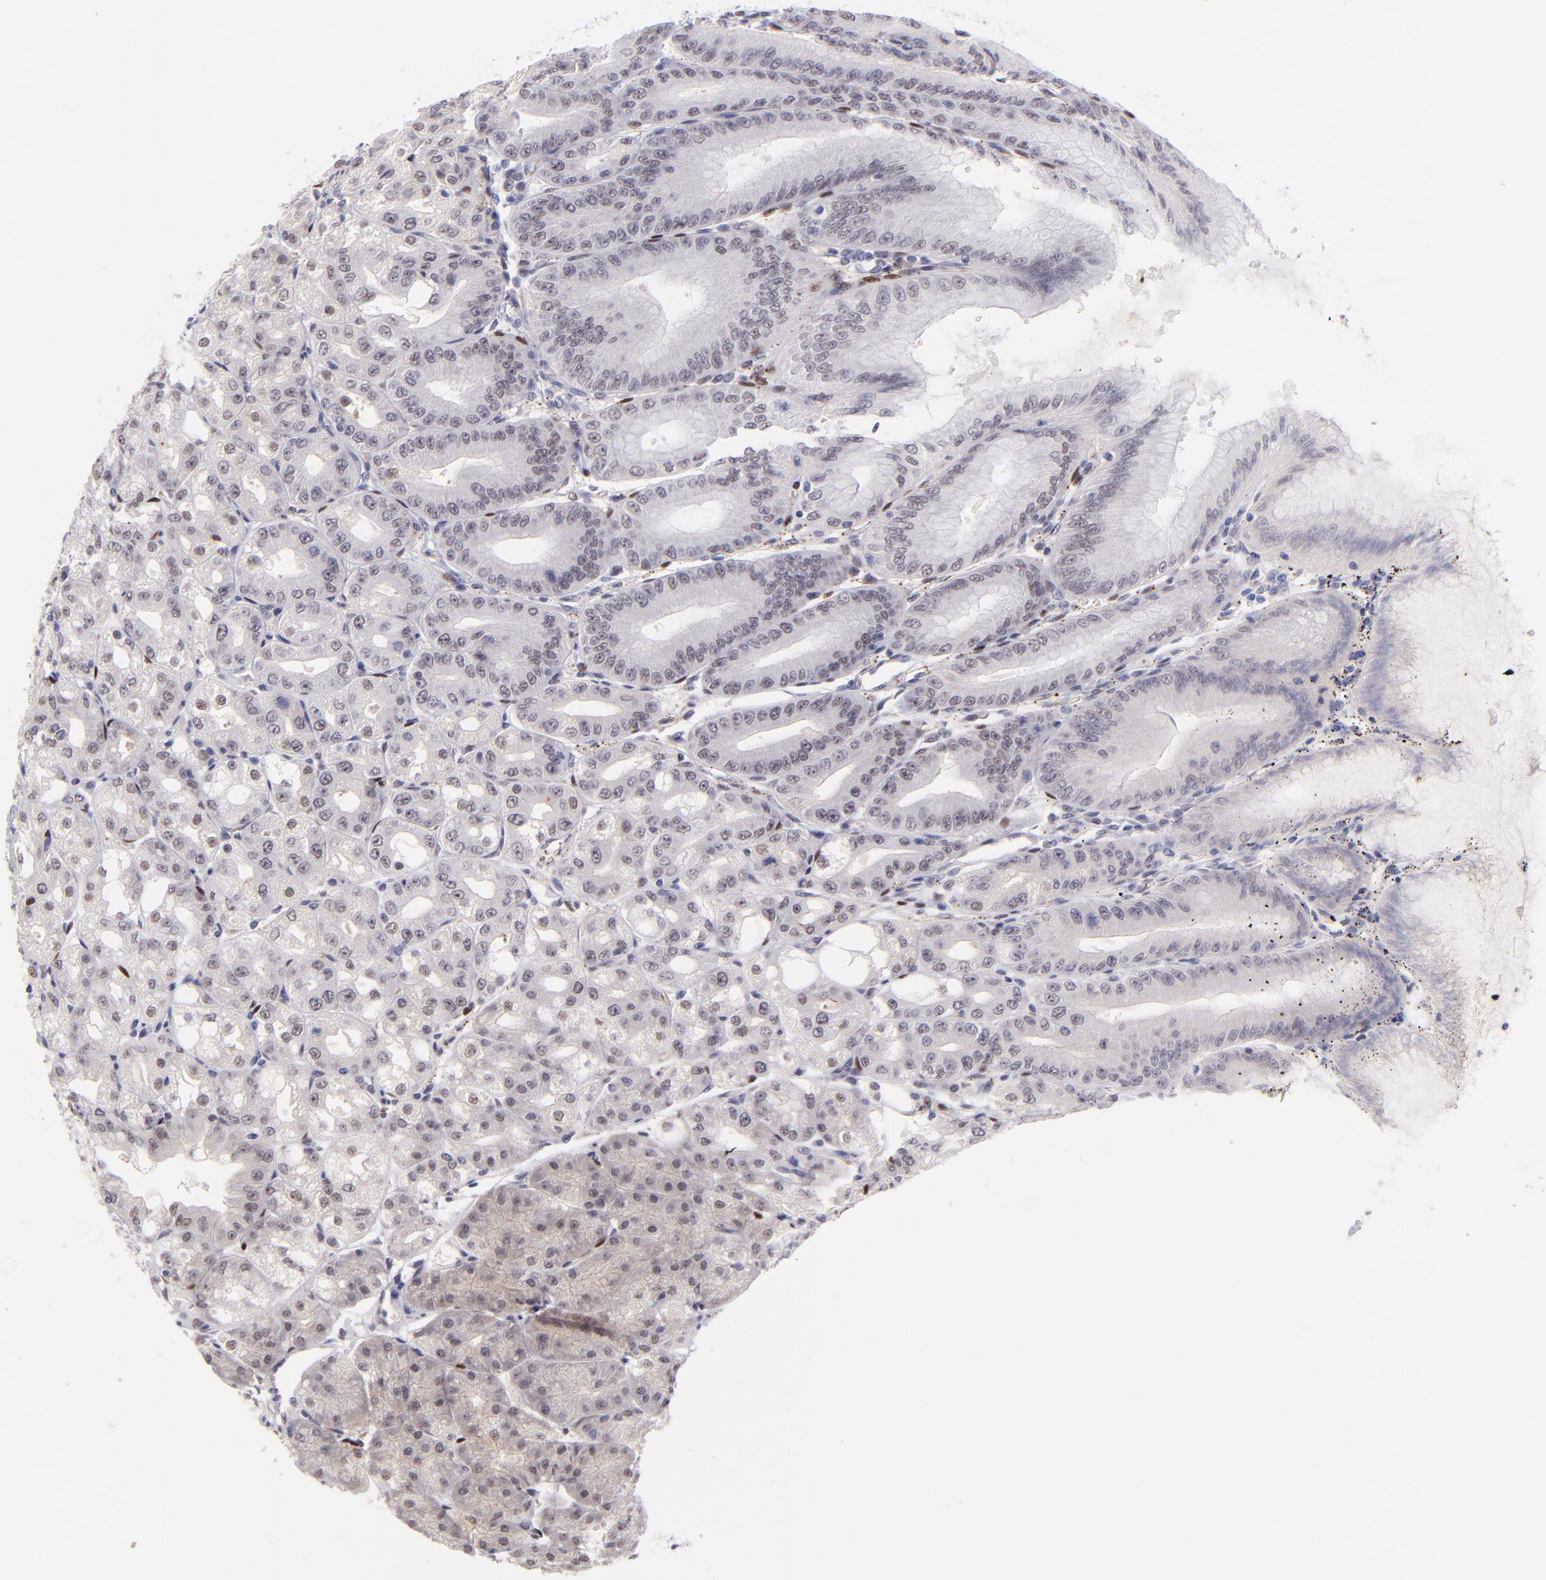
{"staining": {"intensity": "weak", "quantity": "25%-75%", "location": "nuclear"}, "tissue": "stomach", "cell_type": "Glandular cells", "image_type": "normal", "snomed": [{"axis": "morphology", "description": "Normal tissue, NOS"}, {"axis": "topography", "description": "Stomach, lower"}], "caption": "Protein analysis of benign stomach shows weak nuclear positivity in approximately 25%-75% of glandular cells.", "gene": "SOX6", "patient": {"sex": "male", "age": 71}}